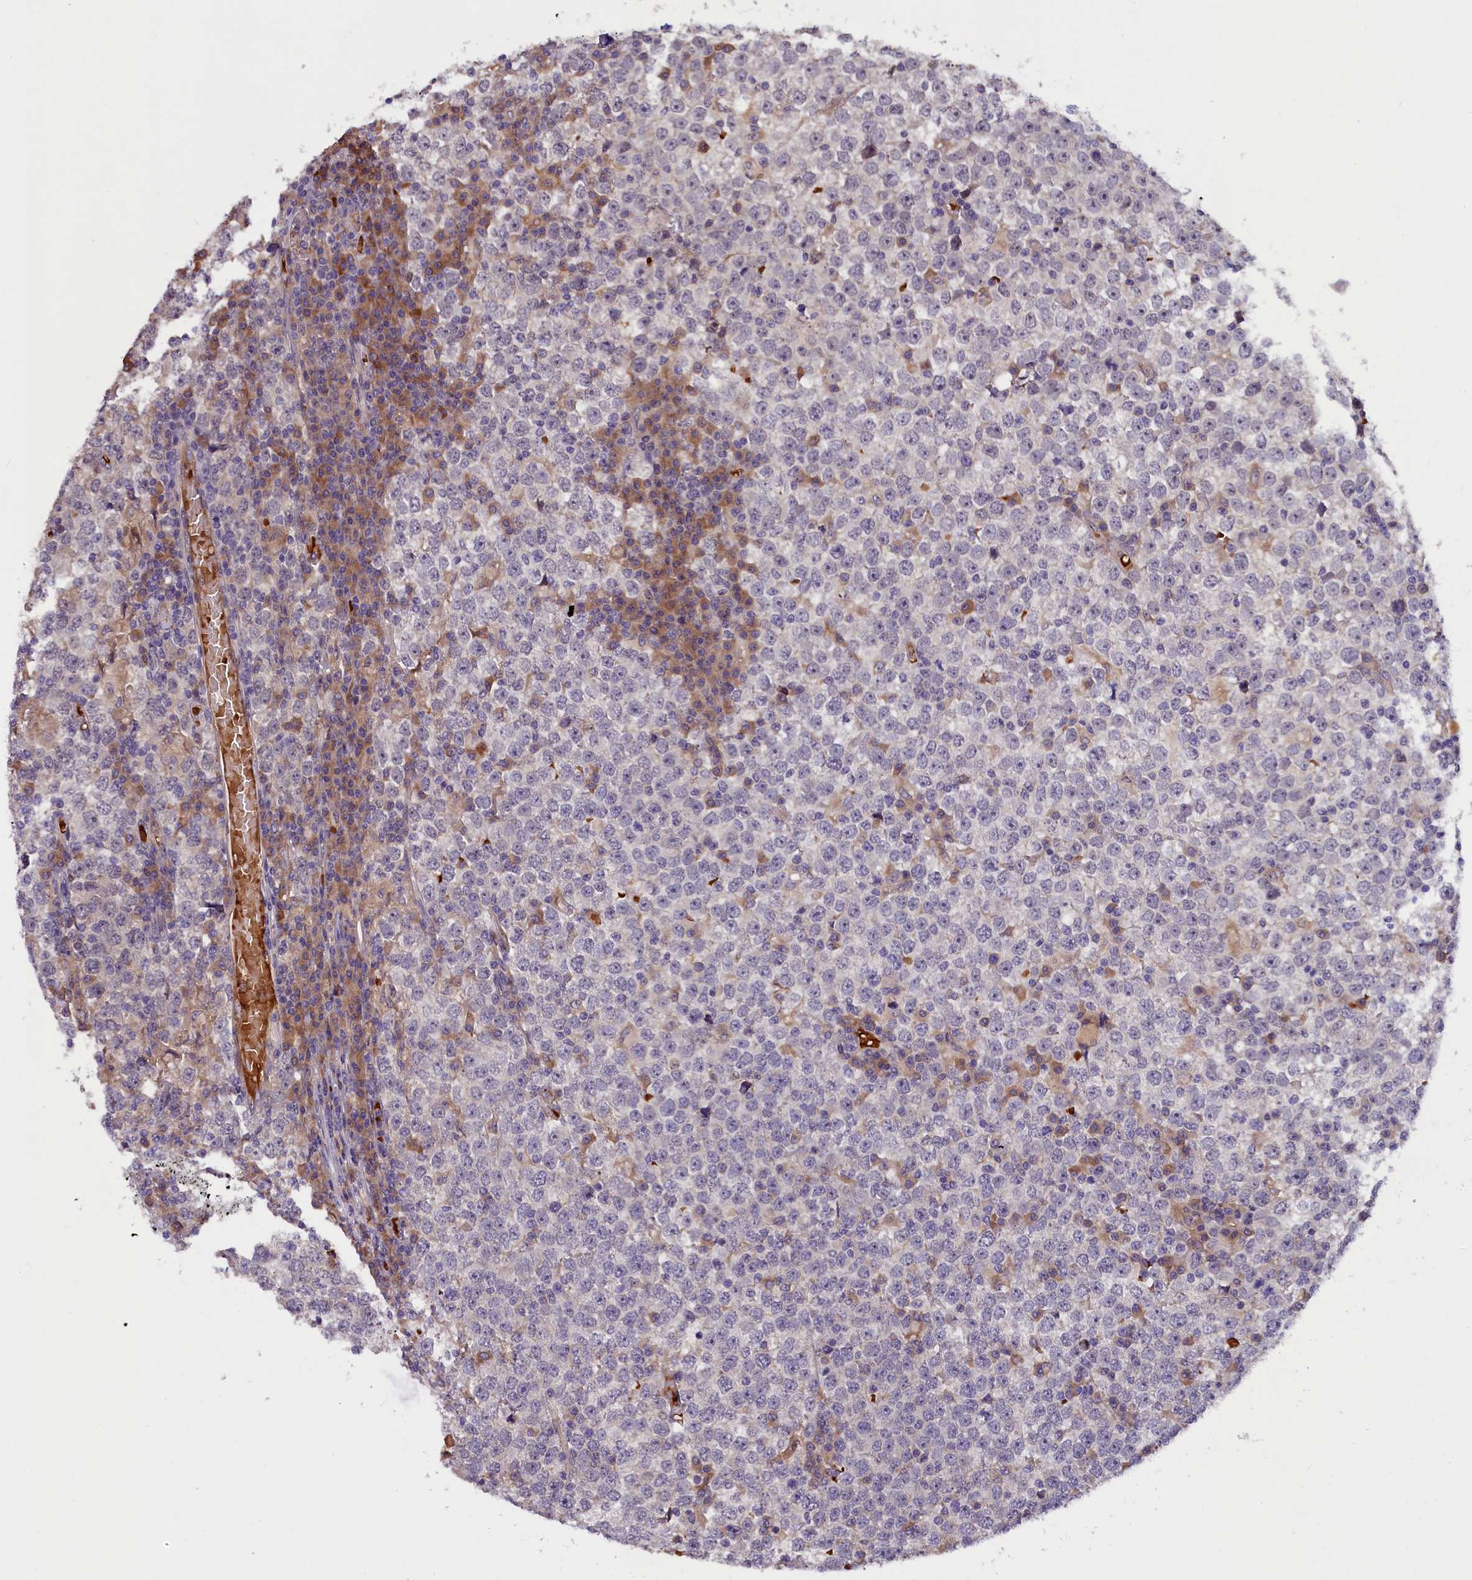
{"staining": {"intensity": "negative", "quantity": "none", "location": "none"}, "tissue": "testis cancer", "cell_type": "Tumor cells", "image_type": "cancer", "snomed": [{"axis": "morphology", "description": "Seminoma, NOS"}, {"axis": "topography", "description": "Testis"}], "caption": "A high-resolution micrograph shows immunohistochemistry staining of testis seminoma, which demonstrates no significant expression in tumor cells.", "gene": "CCDC9B", "patient": {"sex": "male", "age": 65}}